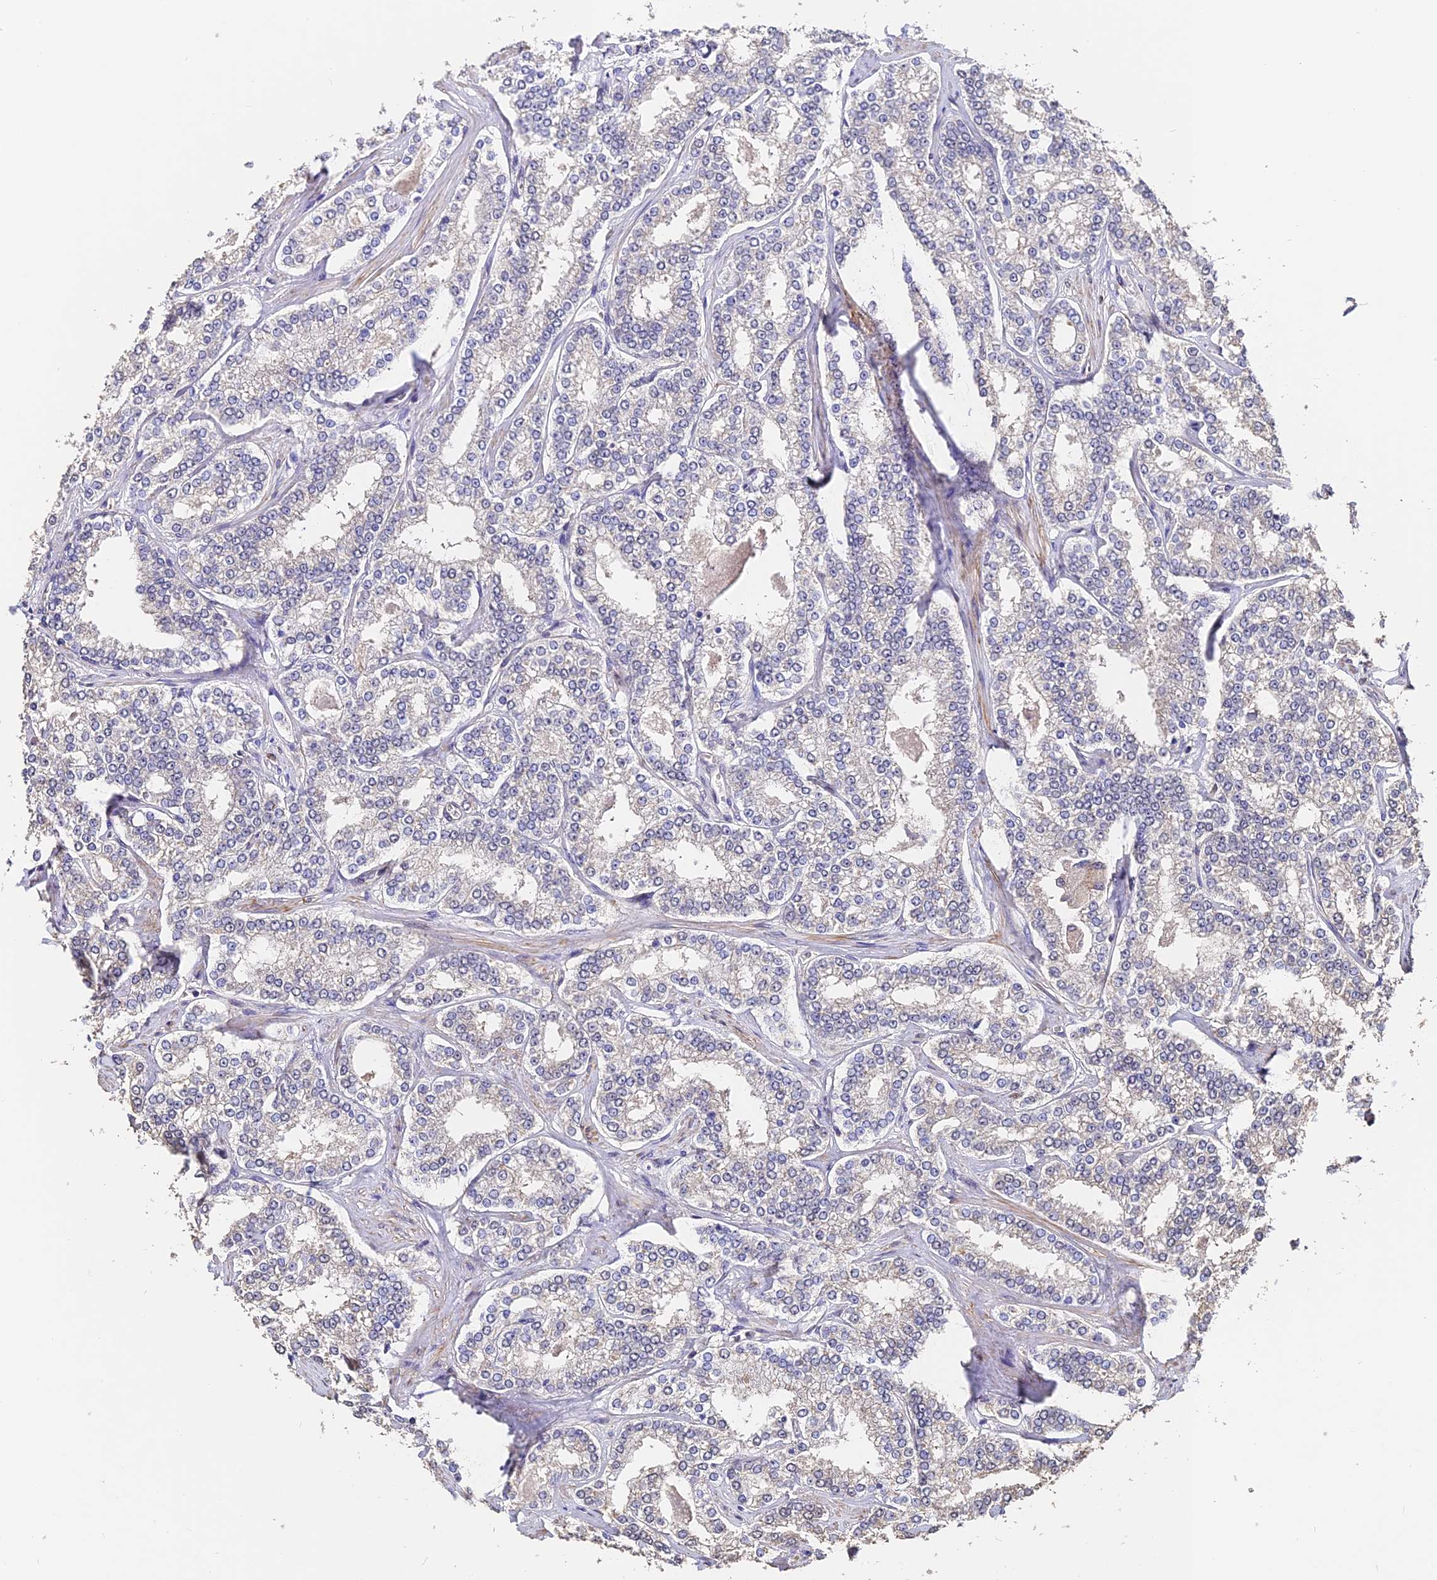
{"staining": {"intensity": "negative", "quantity": "none", "location": "none"}, "tissue": "prostate cancer", "cell_type": "Tumor cells", "image_type": "cancer", "snomed": [{"axis": "morphology", "description": "Normal tissue, NOS"}, {"axis": "morphology", "description": "Adenocarcinoma, High grade"}, {"axis": "topography", "description": "Prostate"}], "caption": "Tumor cells show no significant staining in adenocarcinoma (high-grade) (prostate).", "gene": "SLC11A1", "patient": {"sex": "male", "age": 83}}